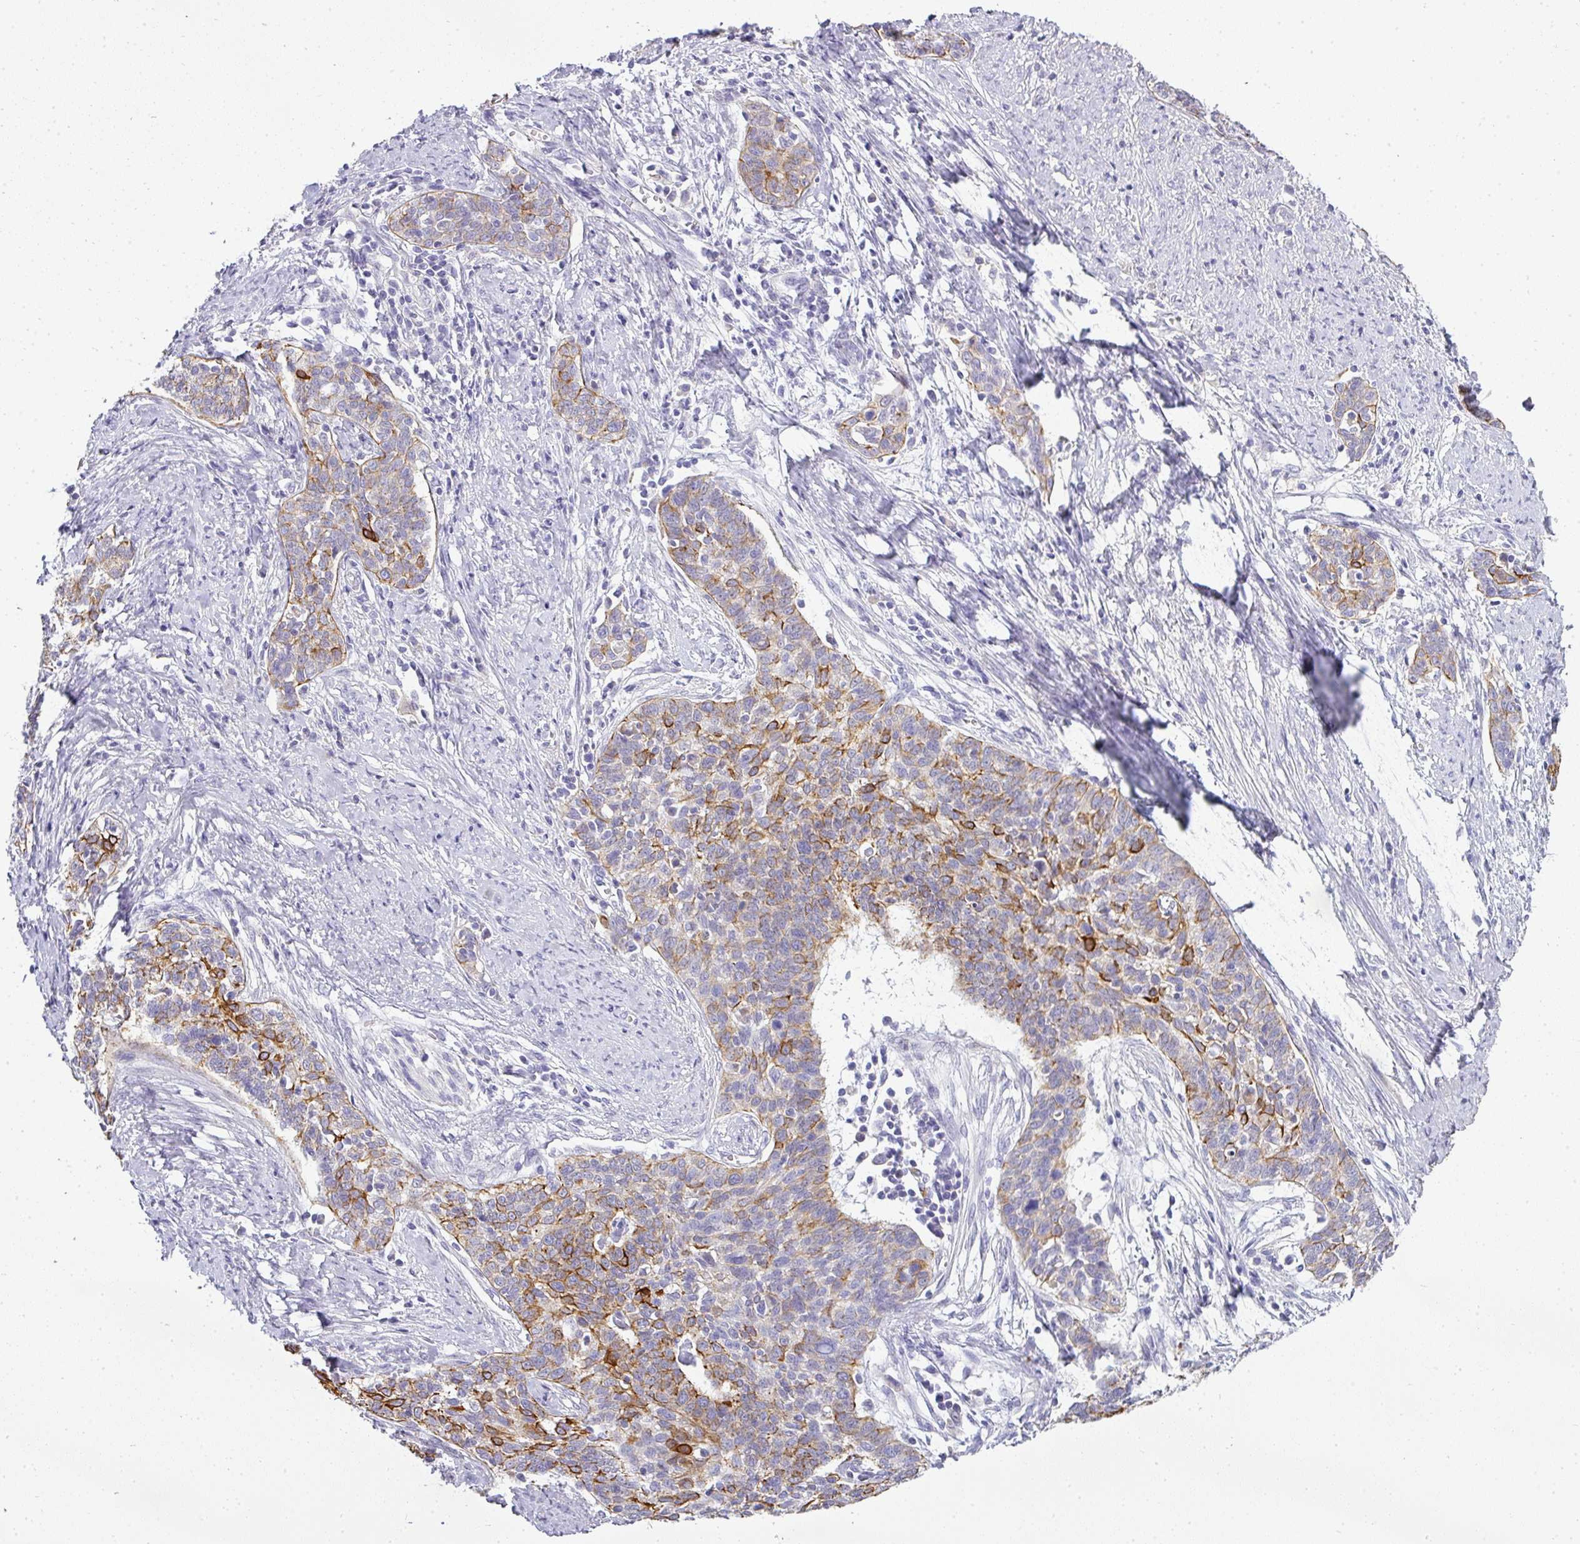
{"staining": {"intensity": "moderate", "quantity": "25%-75%", "location": "cytoplasmic/membranous"}, "tissue": "cervical cancer", "cell_type": "Tumor cells", "image_type": "cancer", "snomed": [{"axis": "morphology", "description": "Squamous cell carcinoma, NOS"}, {"axis": "topography", "description": "Cervix"}], "caption": "Immunohistochemistry (DAB) staining of squamous cell carcinoma (cervical) displays moderate cytoplasmic/membranous protein positivity in about 25%-75% of tumor cells.", "gene": "ASXL3", "patient": {"sex": "female", "age": 39}}